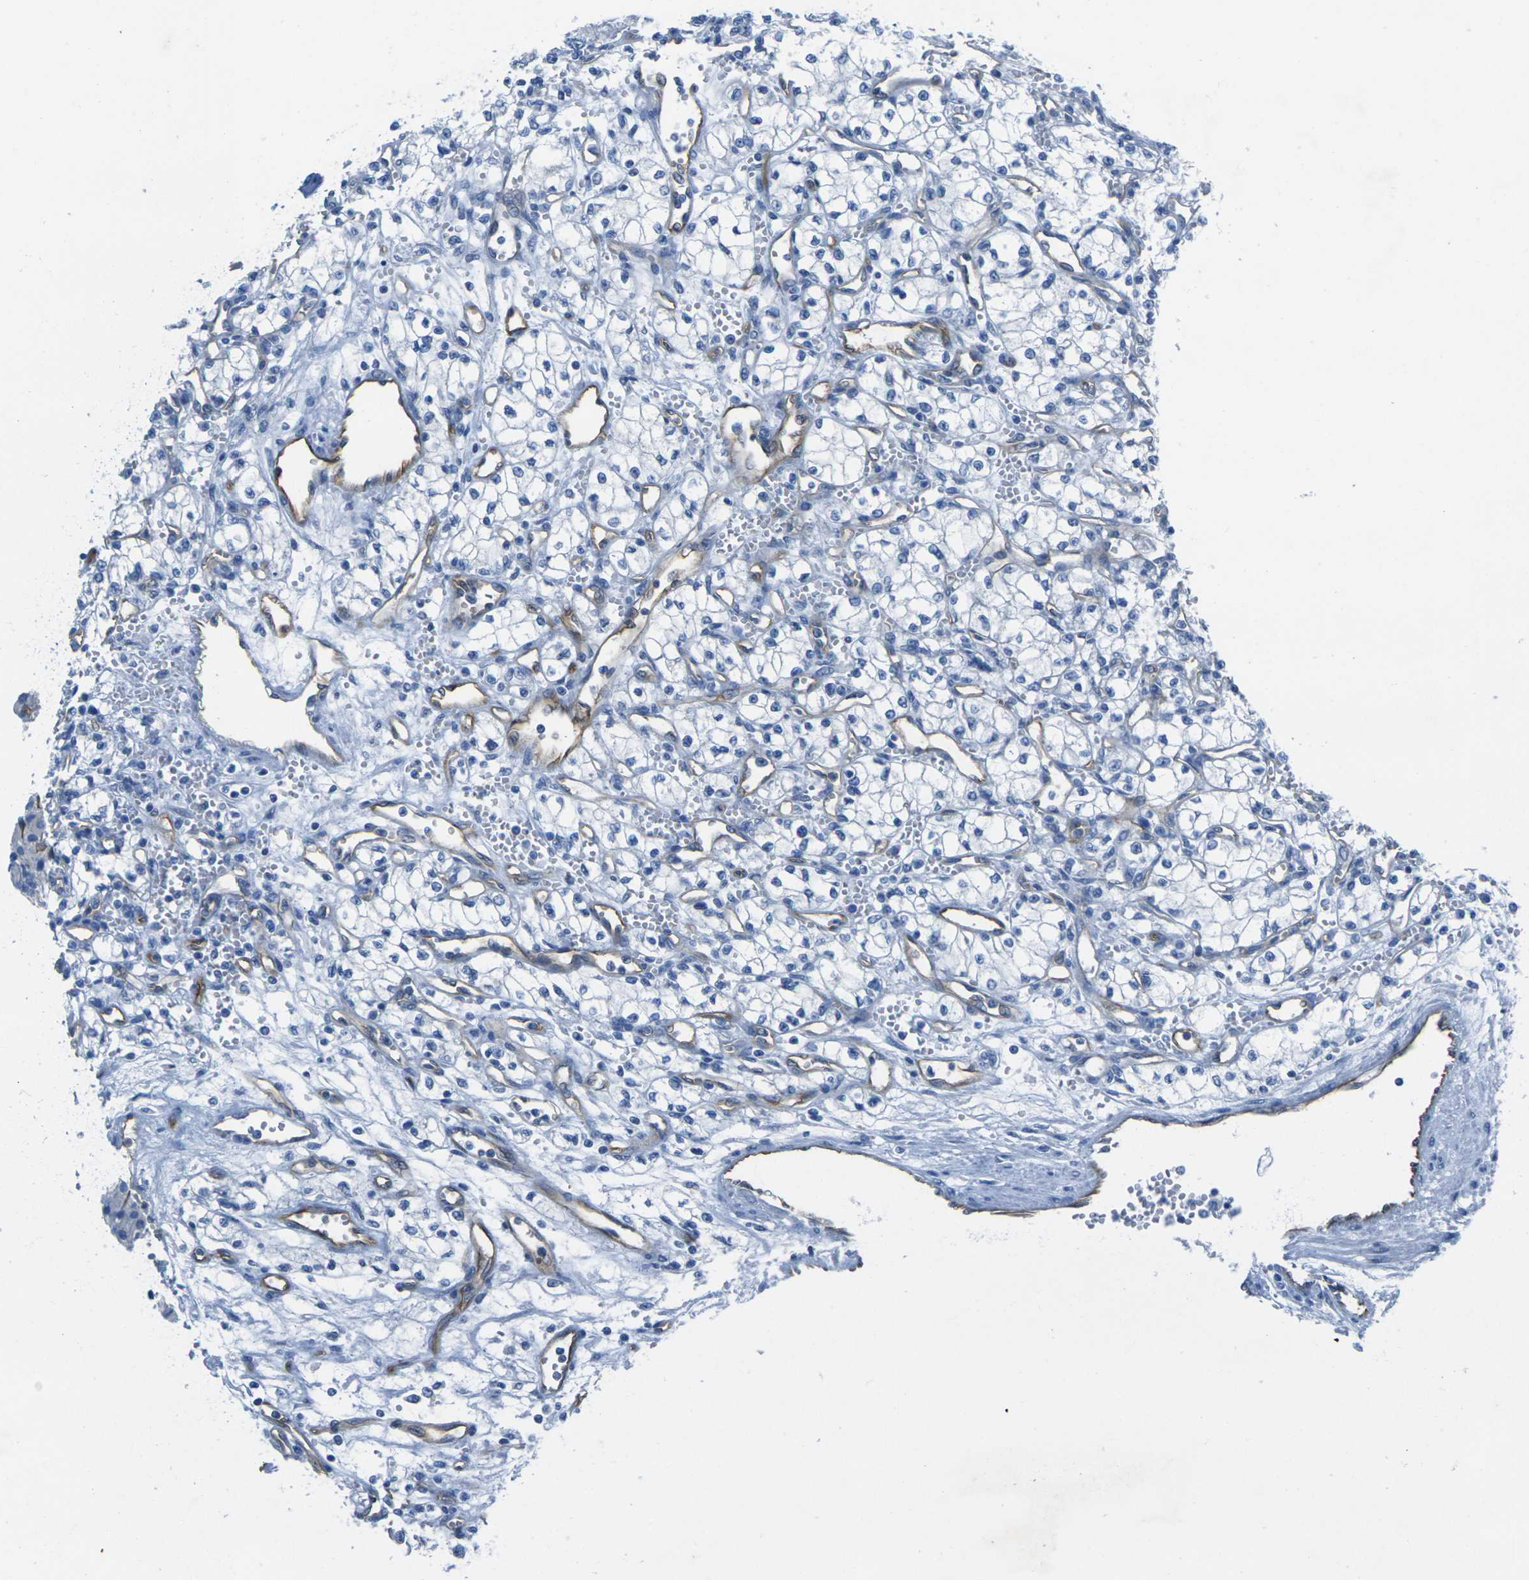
{"staining": {"intensity": "negative", "quantity": "none", "location": "none"}, "tissue": "renal cancer", "cell_type": "Tumor cells", "image_type": "cancer", "snomed": [{"axis": "morphology", "description": "Normal tissue, NOS"}, {"axis": "morphology", "description": "Adenocarcinoma, NOS"}, {"axis": "topography", "description": "Kidney"}], "caption": "An immunohistochemistry histopathology image of renal cancer (adenocarcinoma) is shown. There is no staining in tumor cells of renal cancer (adenocarcinoma).", "gene": "HSPA12B", "patient": {"sex": "male", "age": 59}}